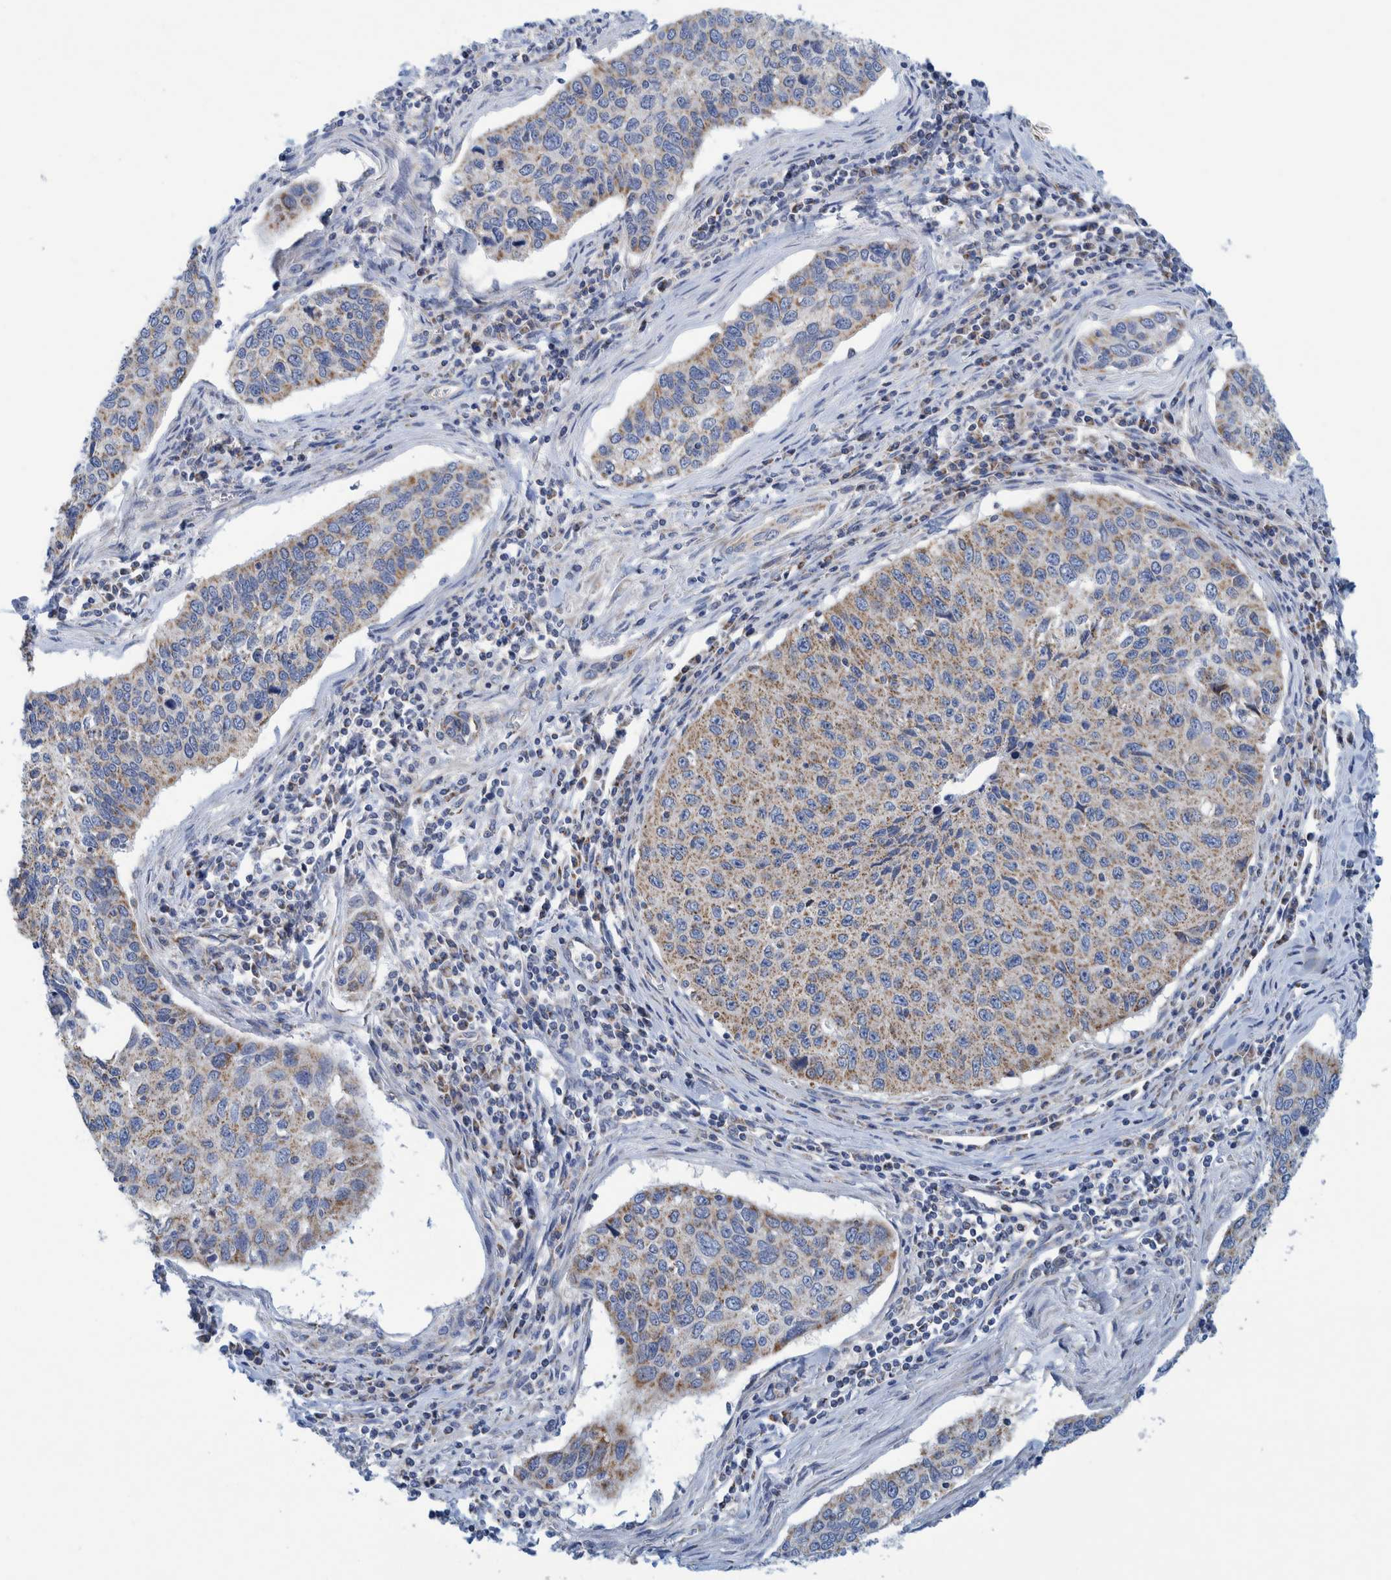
{"staining": {"intensity": "weak", "quantity": ">75%", "location": "cytoplasmic/membranous"}, "tissue": "cervical cancer", "cell_type": "Tumor cells", "image_type": "cancer", "snomed": [{"axis": "morphology", "description": "Squamous cell carcinoma, NOS"}, {"axis": "topography", "description": "Cervix"}], "caption": "Cervical cancer stained with immunohistochemistry shows weak cytoplasmic/membranous staining in approximately >75% of tumor cells.", "gene": "MRPS7", "patient": {"sex": "female", "age": 53}}